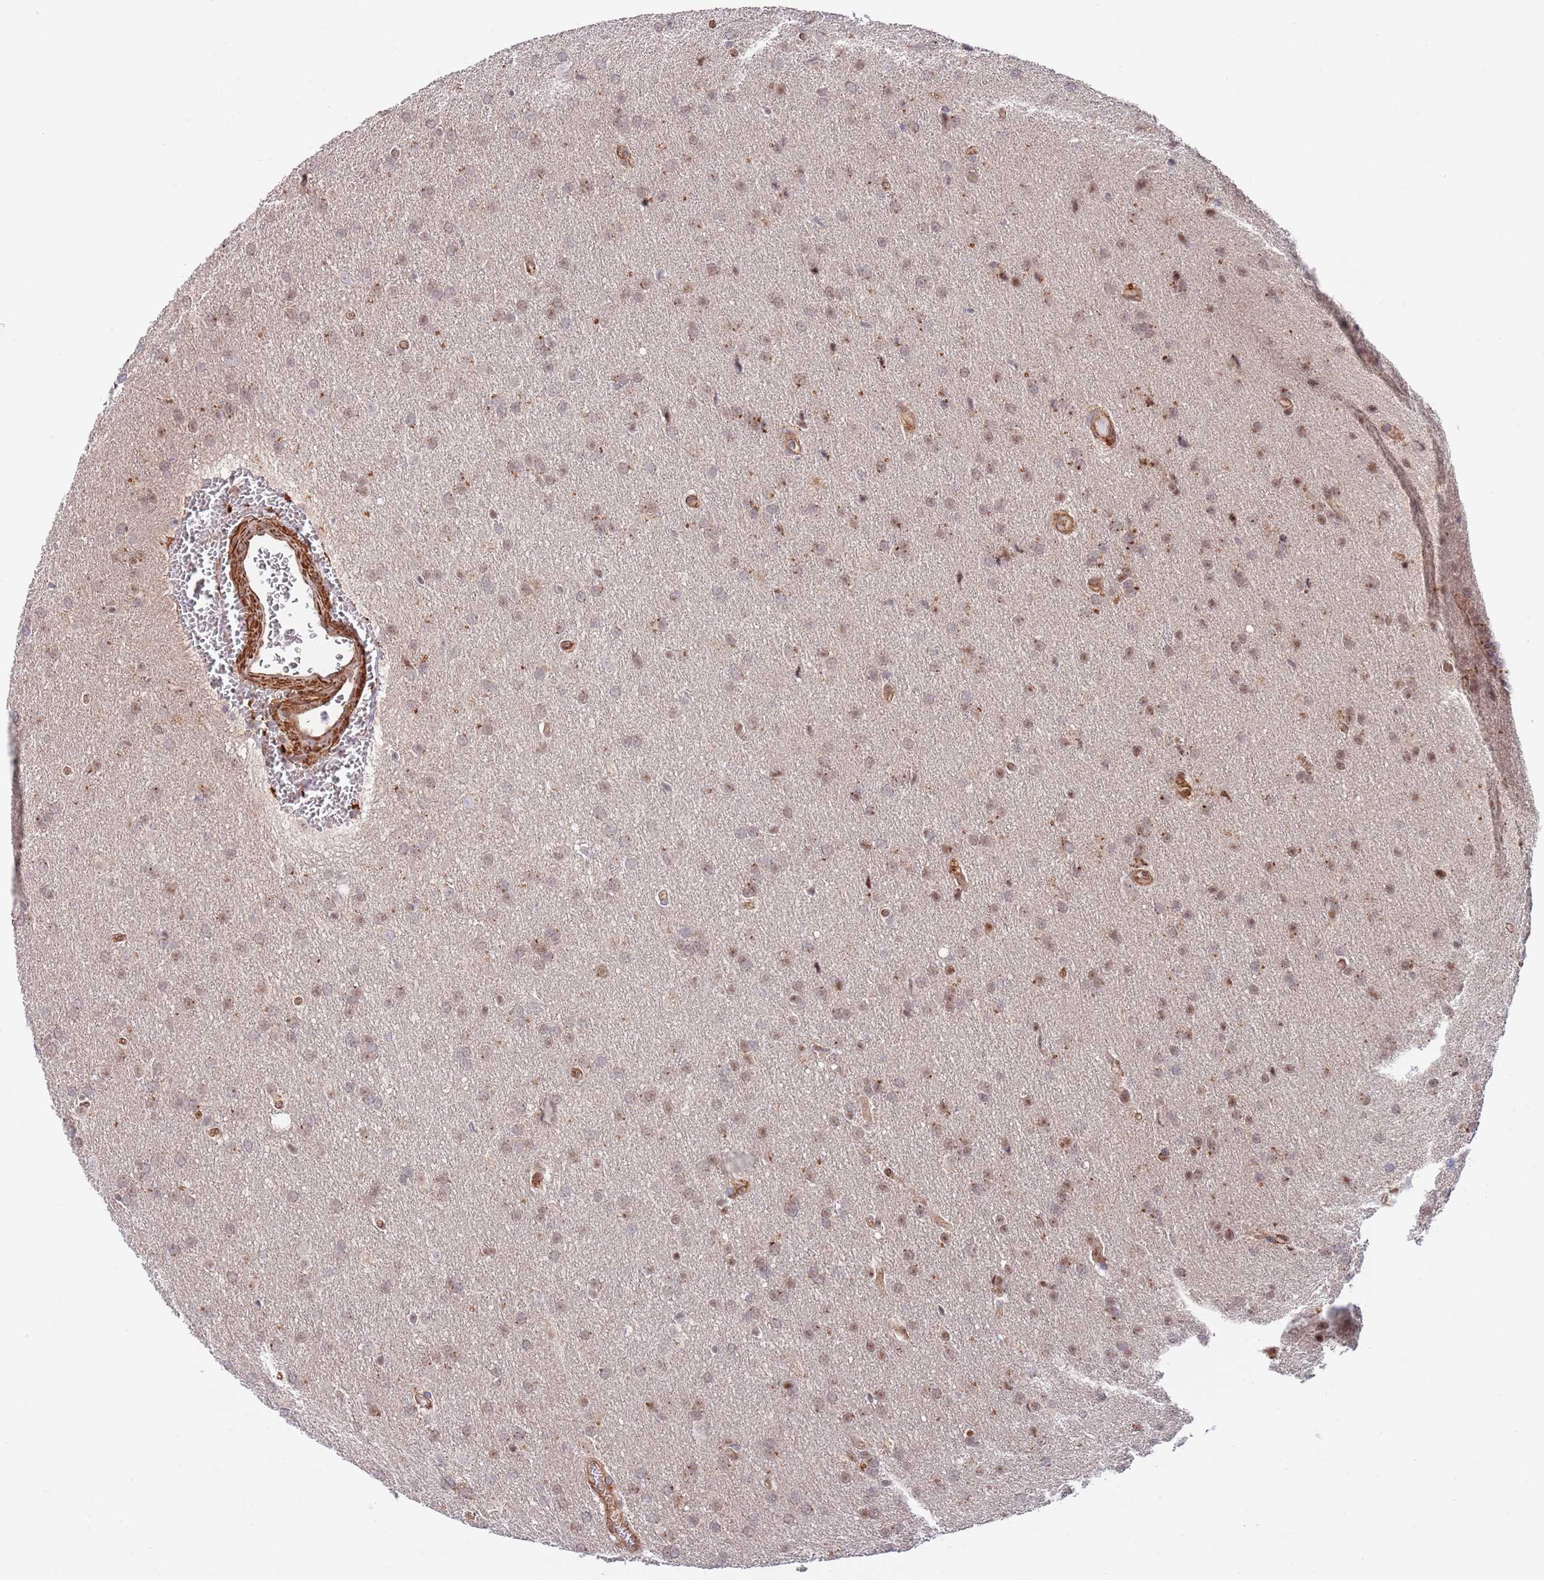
{"staining": {"intensity": "weak", "quantity": "25%-75%", "location": "cytoplasmic/membranous,nuclear"}, "tissue": "glioma", "cell_type": "Tumor cells", "image_type": "cancer", "snomed": [{"axis": "morphology", "description": "Glioma, malignant, Low grade"}, {"axis": "topography", "description": "Brain"}], "caption": "Immunohistochemistry photomicrograph of neoplastic tissue: human malignant low-grade glioma stained using immunohistochemistry (IHC) reveals low levels of weak protein expression localized specifically in the cytoplasmic/membranous and nuclear of tumor cells, appearing as a cytoplasmic/membranous and nuclear brown color.", "gene": "BPNT1", "patient": {"sex": "female", "age": 32}}